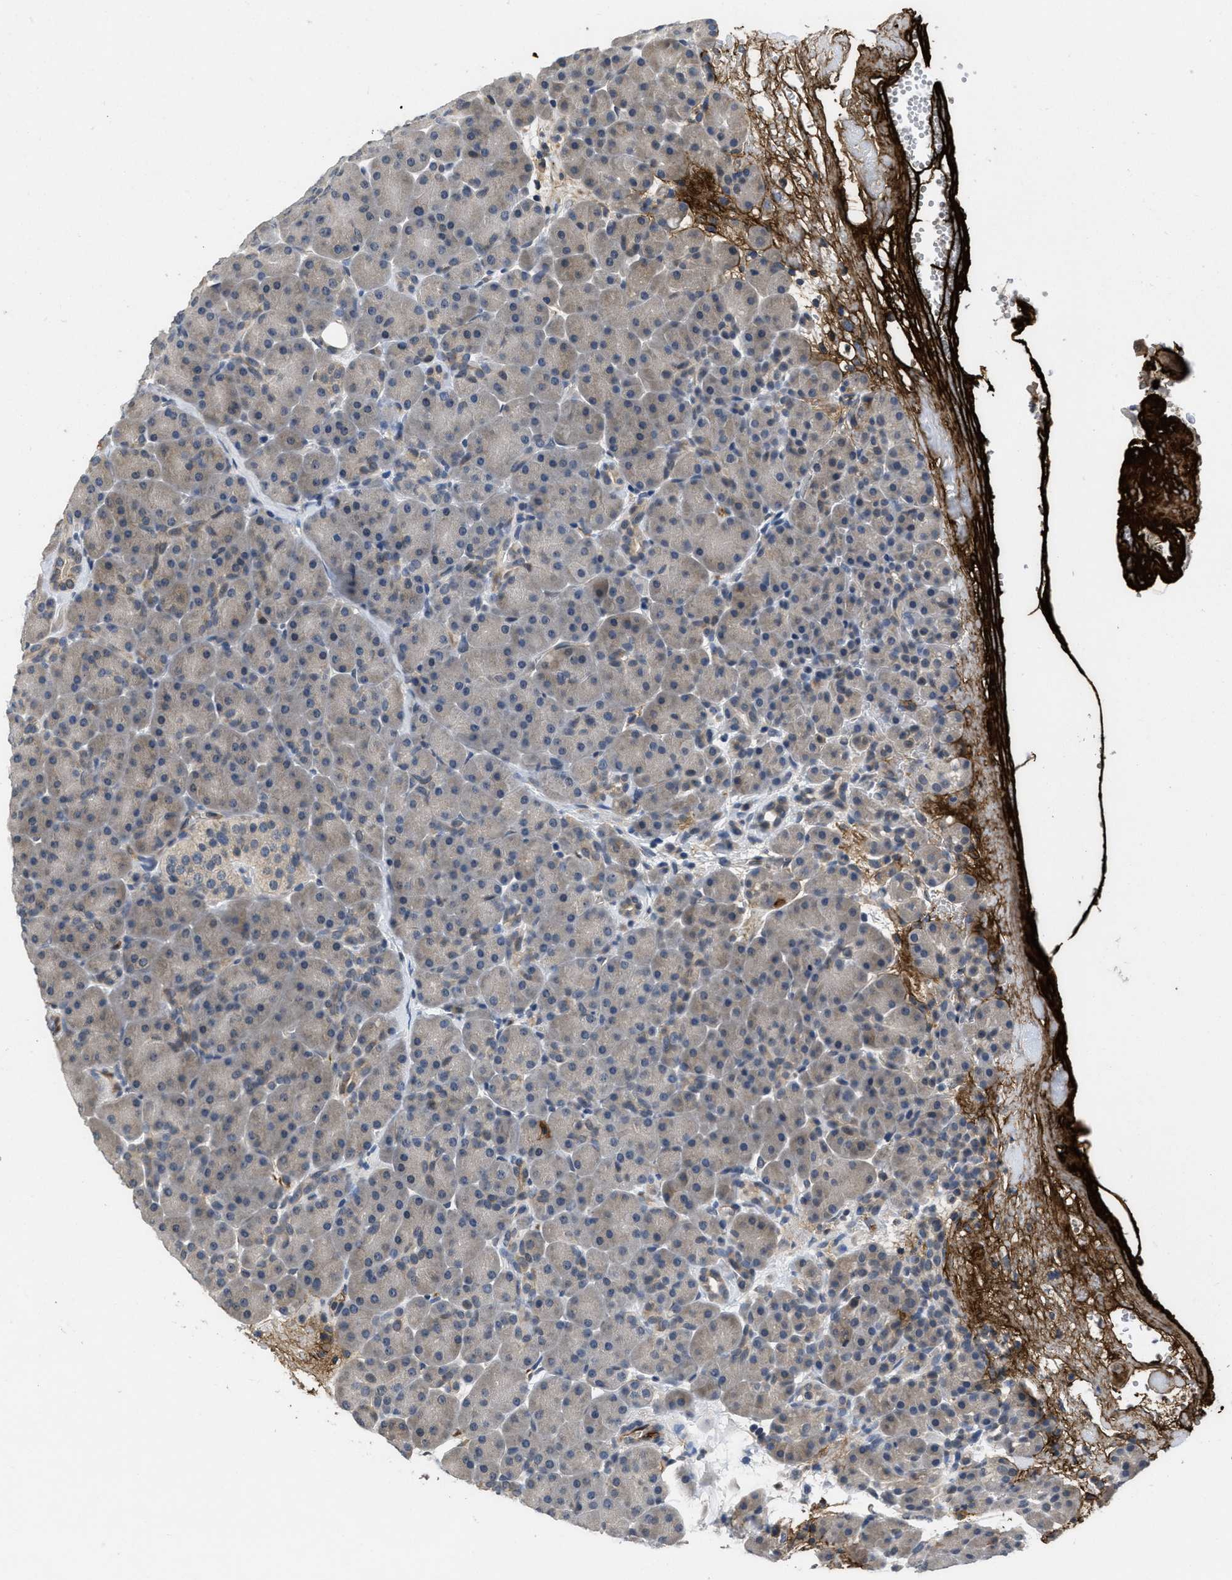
{"staining": {"intensity": "weak", "quantity": "<25%", "location": "cytoplasmic/membranous"}, "tissue": "pancreas", "cell_type": "Exocrine glandular cells", "image_type": "normal", "snomed": [{"axis": "morphology", "description": "Normal tissue, NOS"}, {"axis": "topography", "description": "Pancreas"}], "caption": "Immunohistochemistry (IHC) of unremarkable human pancreas demonstrates no staining in exocrine glandular cells. Nuclei are stained in blue.", "gene": "ANGPT1", "patient": {"sex": "male", "age": 66}}